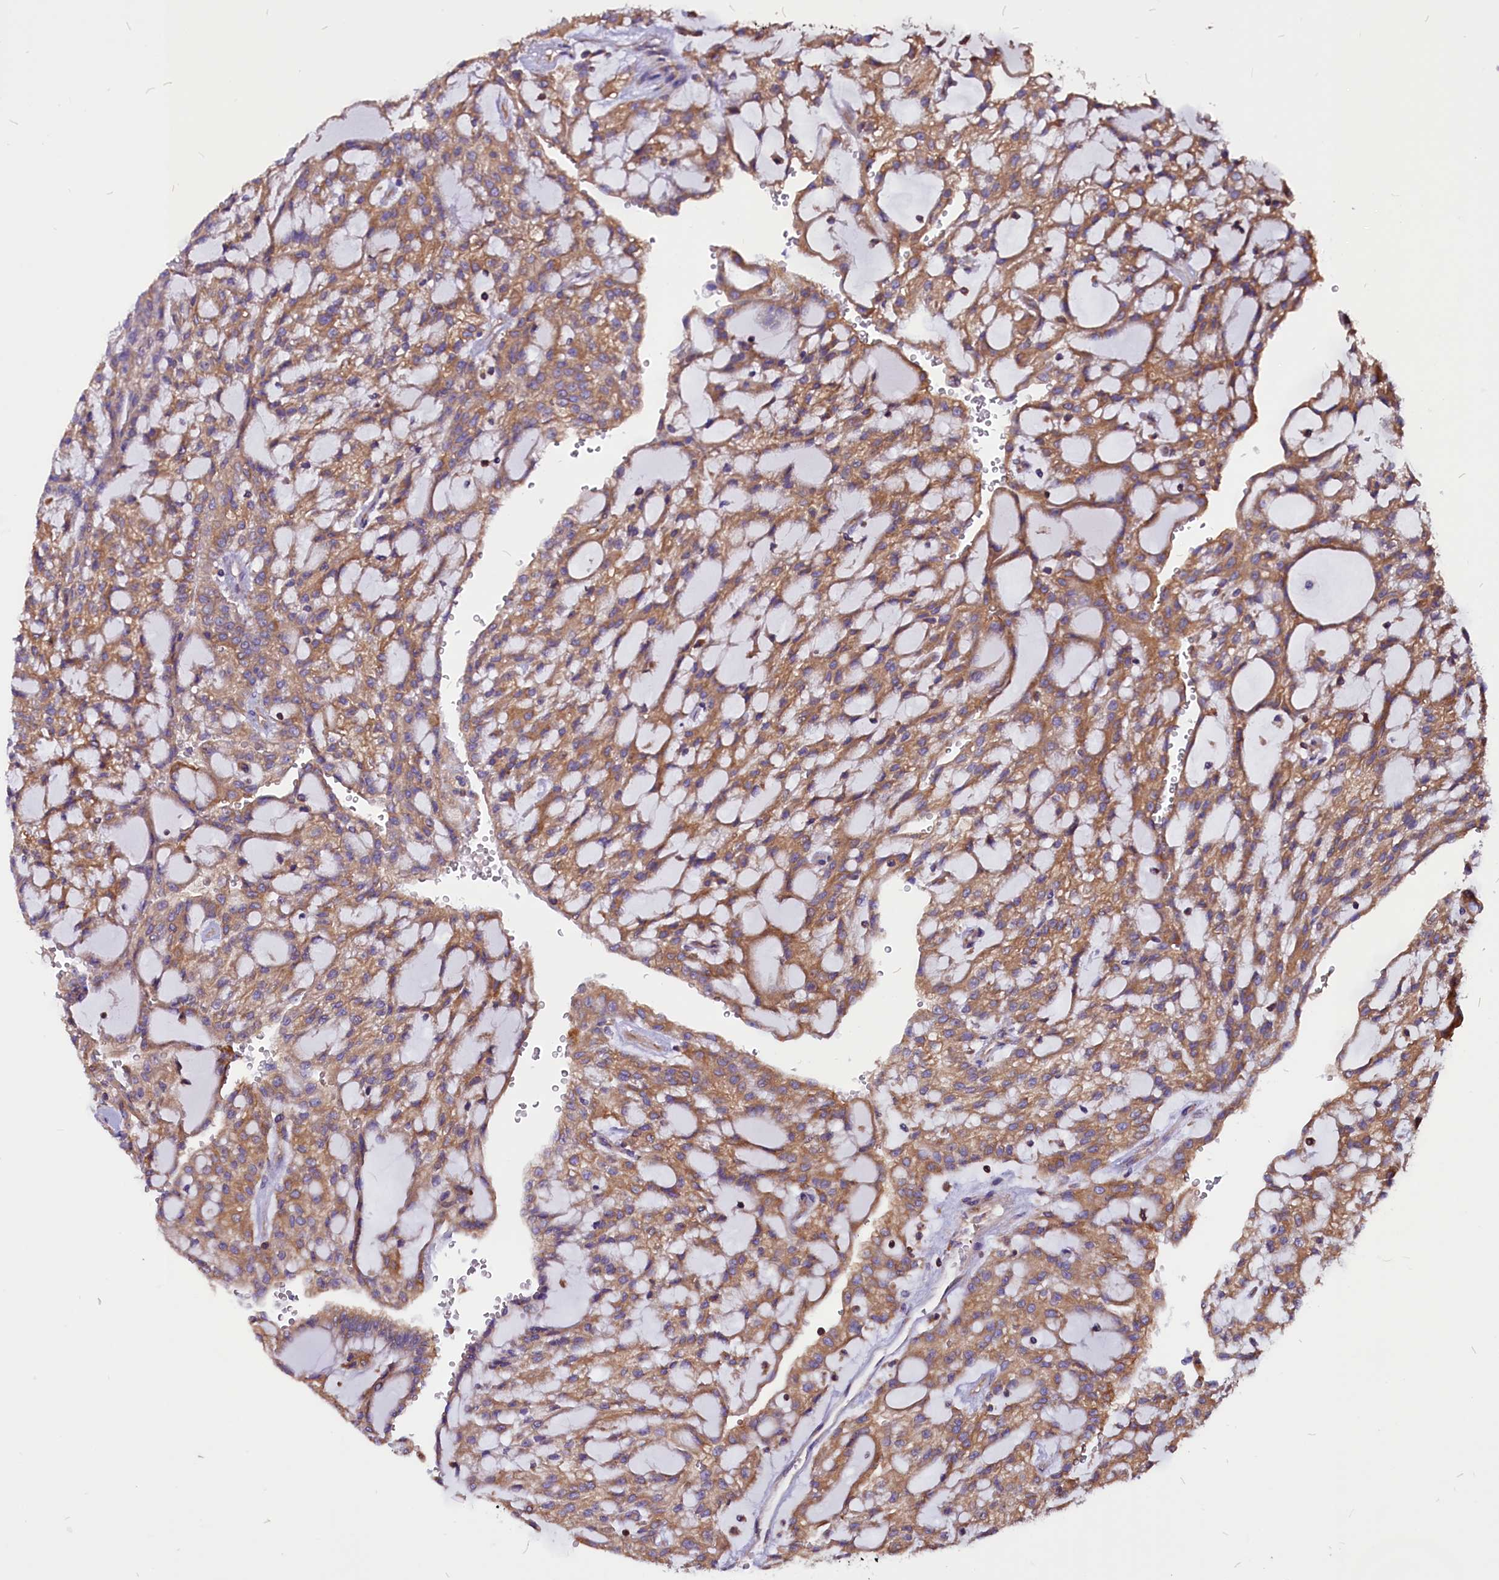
{"staining": {"intensity": "moderate", "quantity": ">75%", "location": "cytoplasmic/membranous"}, "tissue": "renal cancer", "cell_type": "Tumor cells", "image_type": "cancer", "snomed": [{"axis": "morphology", "description": "Adenocarcinoma, NOS"}, {"axis": "topography", "description": "Kidney"}], "caption": "Renal adenocarcinoma tissue demonstrates moderate cytoplasmic/membranous staining in about >75% of tumor cells", "gene": "EIF3G", "patient": {"sex": "male", "age": 63}}